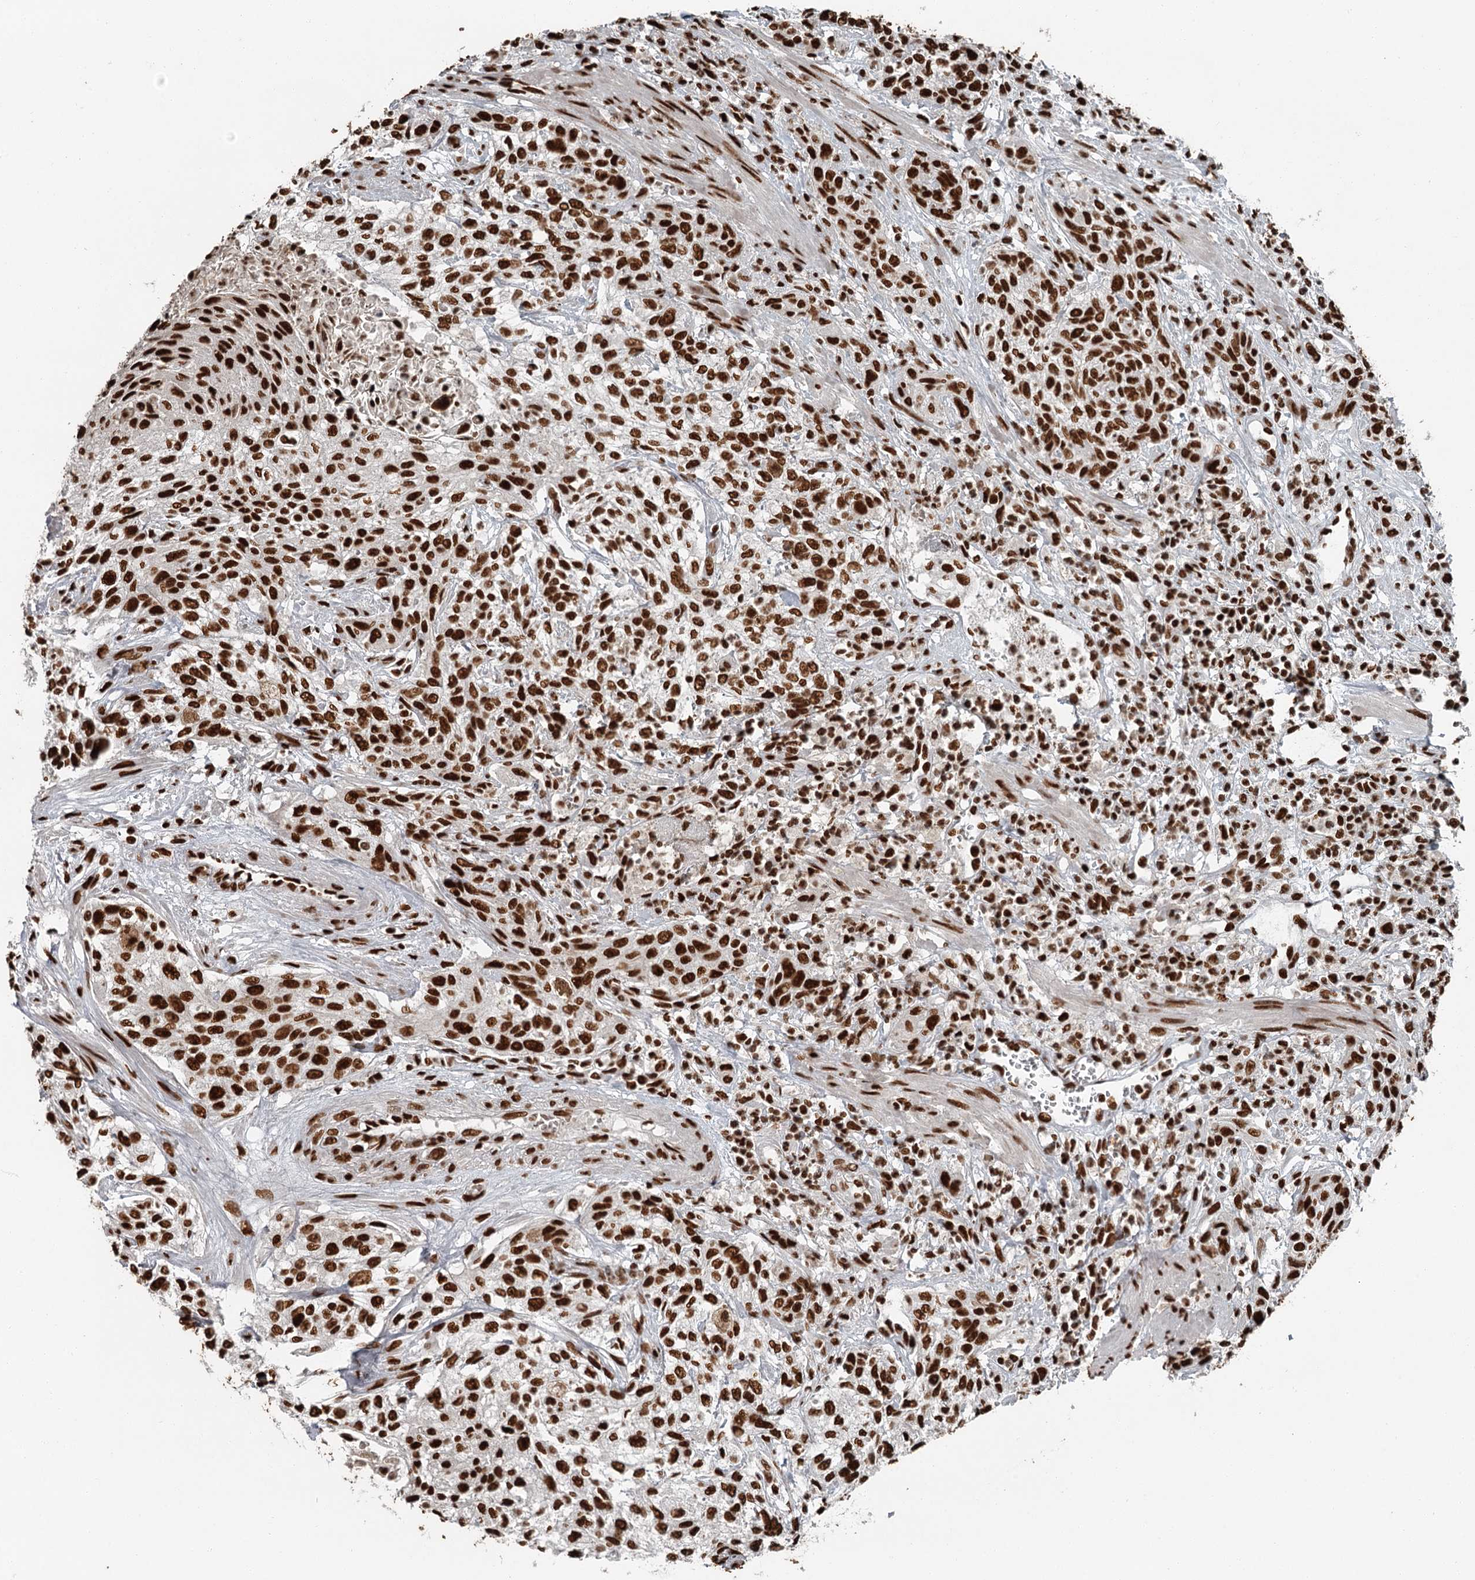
{"staining": {"intensity": "strong", "quantity": ">75%", "location": "nuclear"}, "tissue": "urothelial cancer", "cell_type": "Tumor cells", "image_type": "cancer", "snomed": [{"axis": "morphology", "description": "Normal tissue, NOS"}, {"axis": "morphology", "description": "Urothelial carcinoma, NOS"}, {"axis": "topography", "description": "Urinary bladder"}, {"axis": "topography", "description": "Peripheral nerve tissue"}], "caption": "Urothelial cancer stained with DAB (3,3'-diaminobenzidine) IHC exhibits high levels of strong nuclear expression in about >75% of tumor cells.", "gene": "RBBP7", "patient": {"sex": "male", "age": 35}}